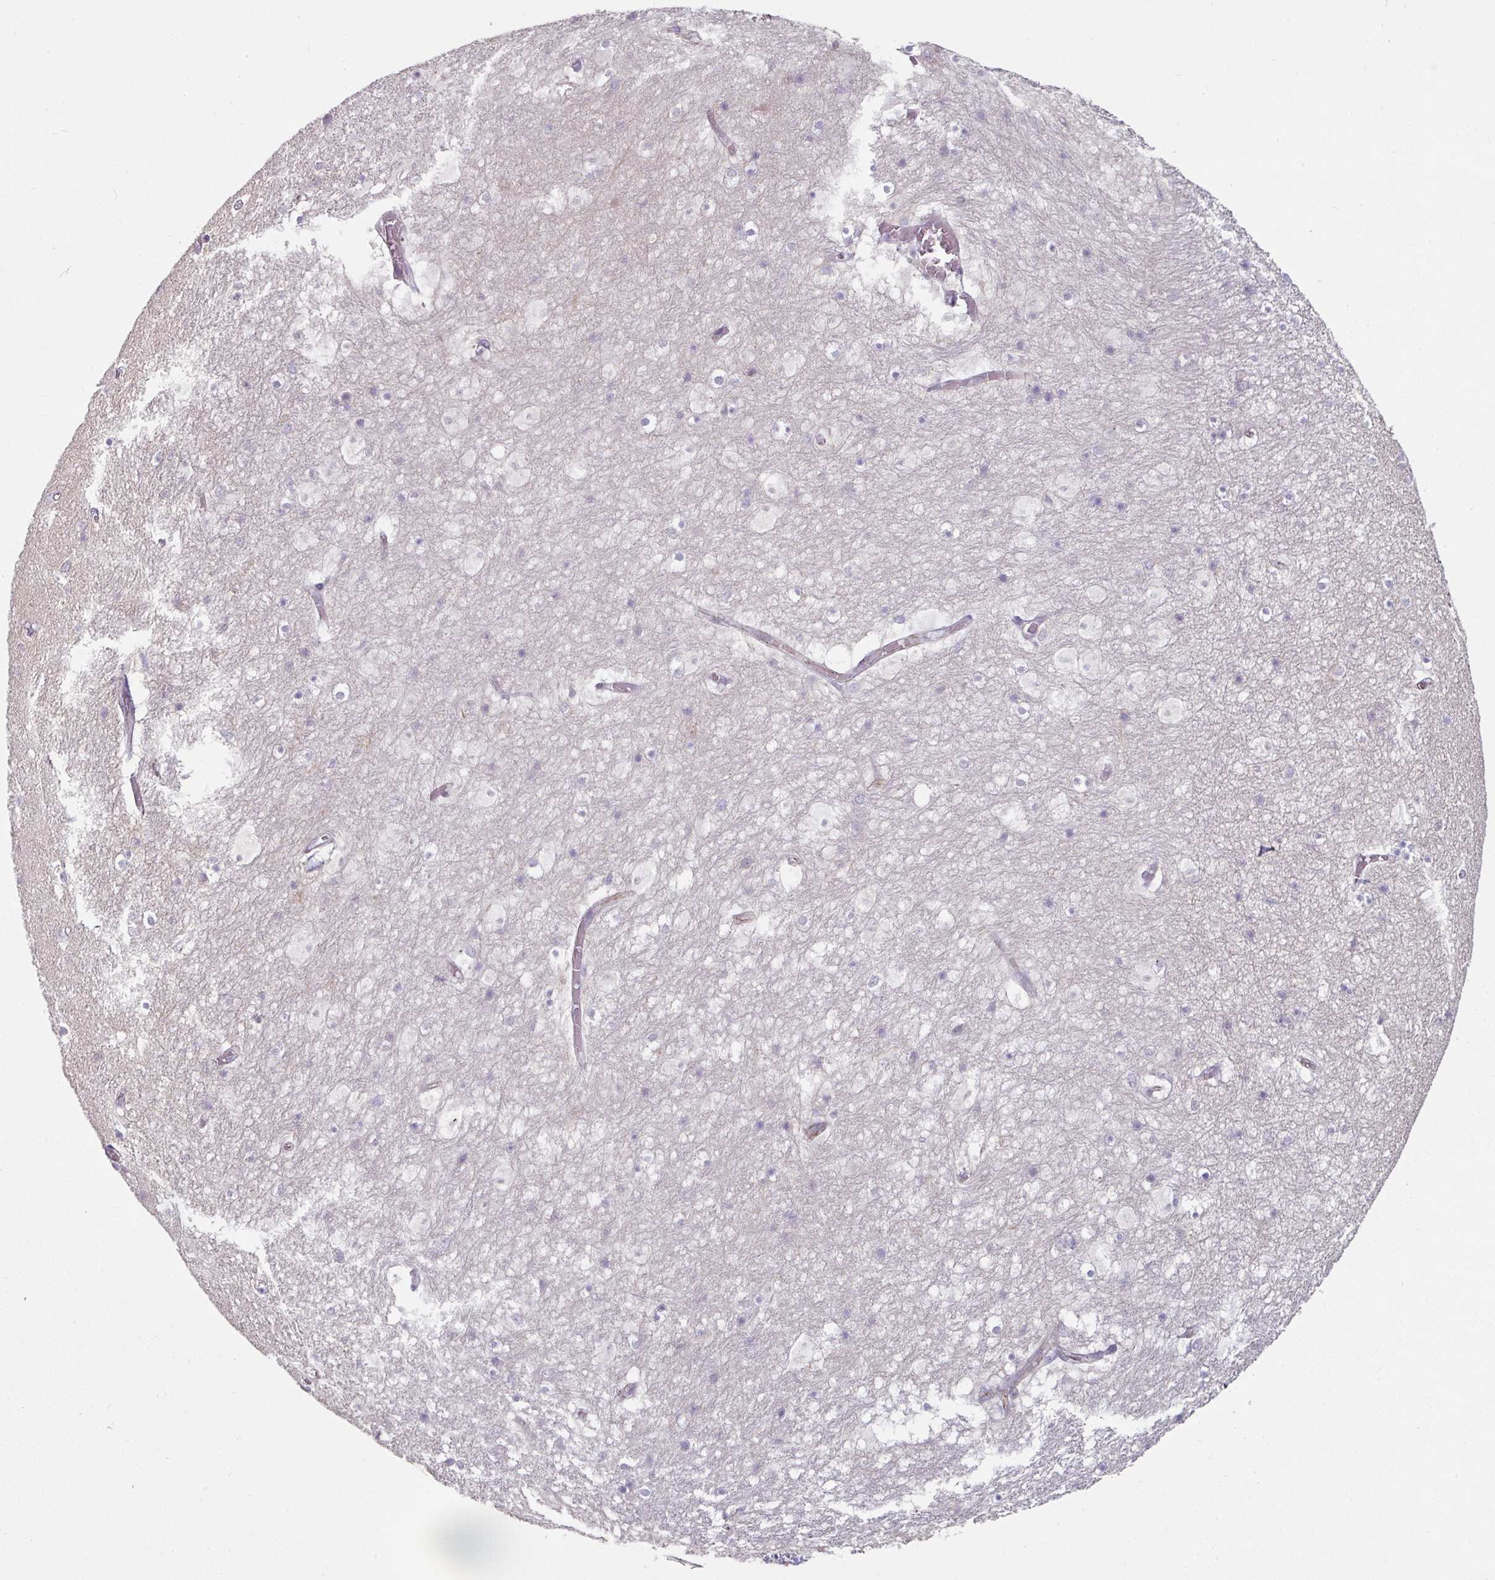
{"staining": {"intensity": "negative", "quantity": "none", "location": "none"}, "tissue": "hippocampus", "cell_type": "Glial cells", "image_type": "normal", "snomed": [{"axis": "morphology", "description": "Normal tissue, NOS"}, {"axis": "topography", "description": "Hippocampus"}], "caption": "Immunohistochemistry (IHC) histopathology image of normal hippocampus: human hippocampus stained with DAB (3,3'-diaminobenzidine) demonstrates no significant protein expression in glial cells.", "gene": "JUP", "patient": {"sex": "female", "age": 52}}